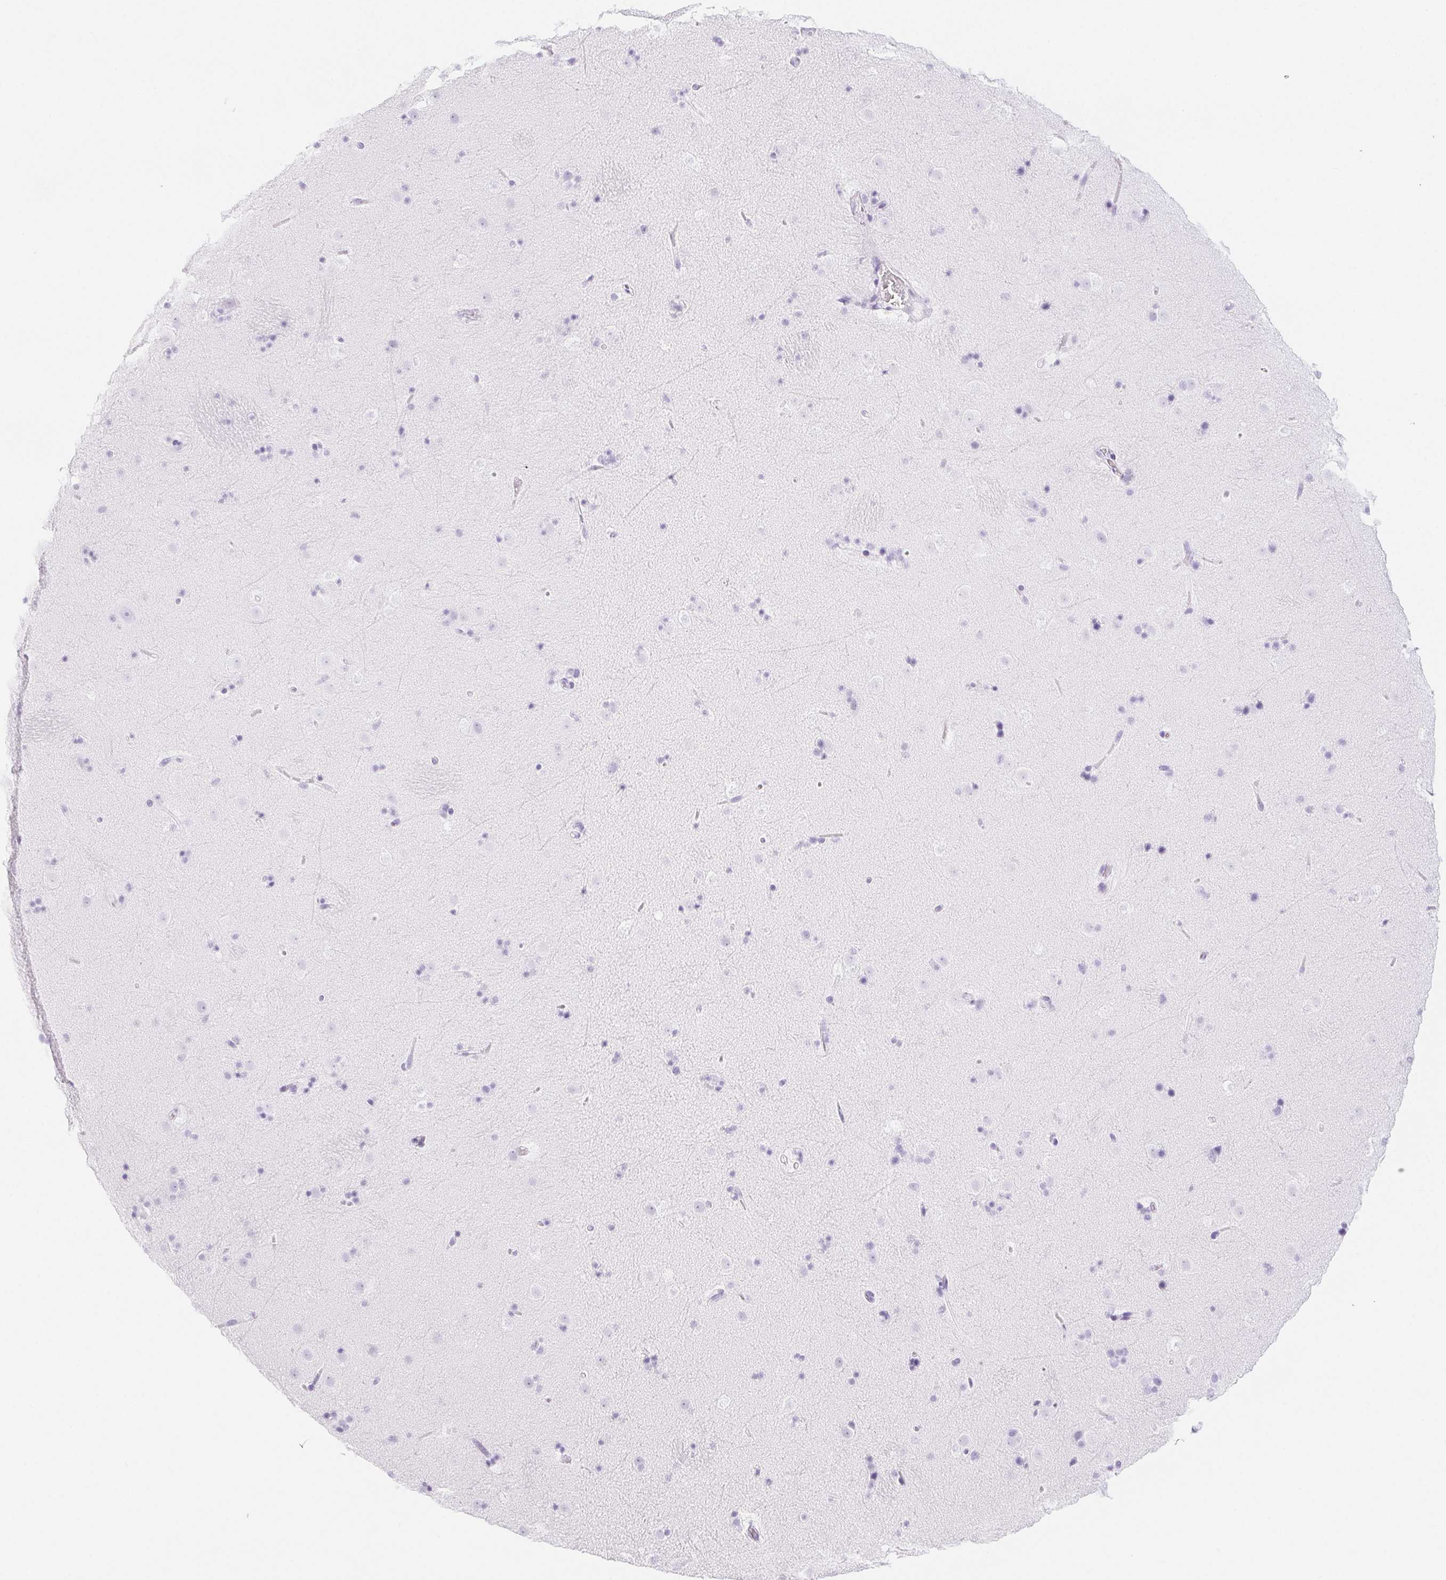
{"staining": {"intensity": "negative", "quantity": "none", "location": "none"}, "tissue": "caudate", "cell_type": "Glial cells", "image_type": "normal", "snomed": [{"axis": "morphology", "description": "Normal tissue, NOS"}, {"axis": "topography", "description": "Lateral ventricle wall"}], "caption": "Immunohistochemistry micrograph of unremarkable human caudate stained for a protein (brown), which displays no positivity in glial cells.", "gene": "PI3", "patient": {"sex": "male", "age": 37}}